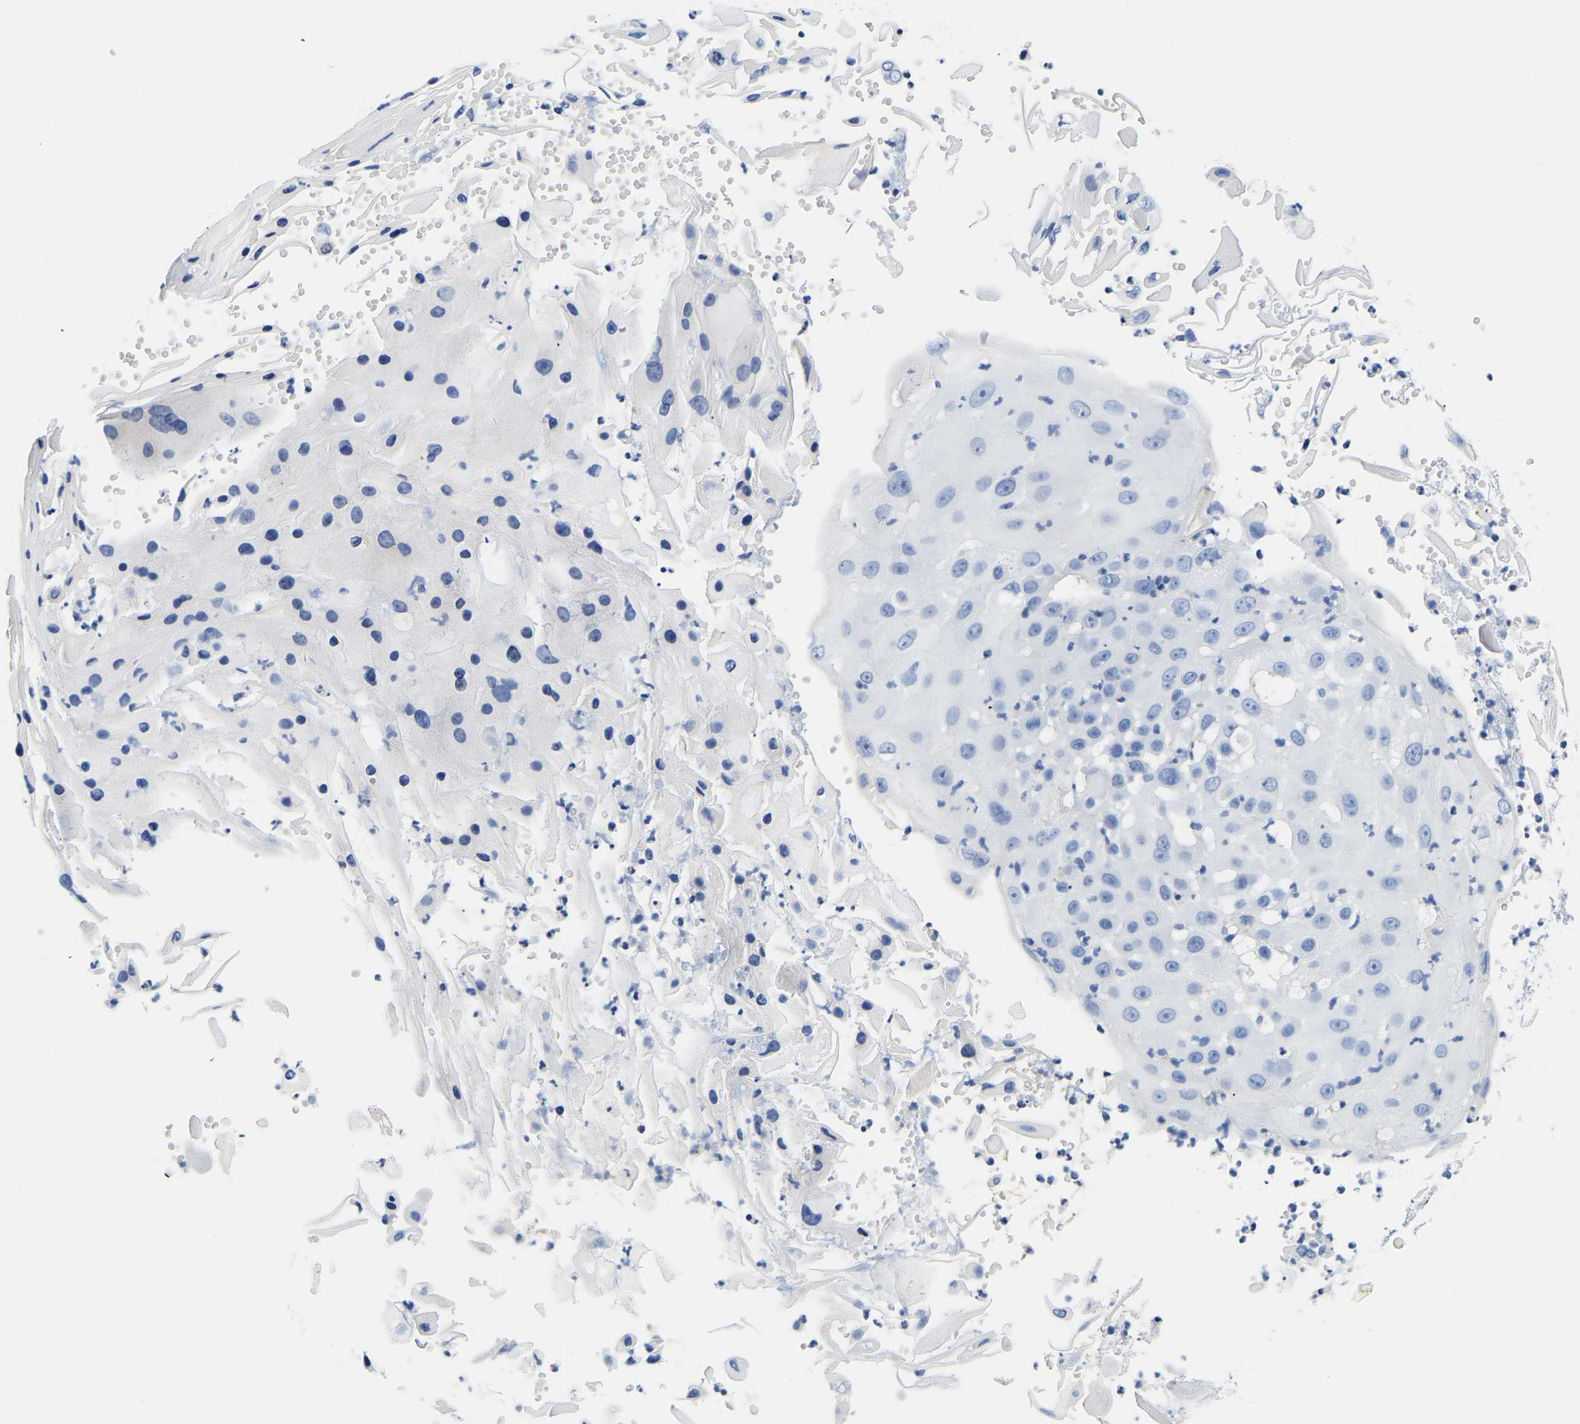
{"staining": {"intensity": "negative", "quantity": "none", "location": "none"}, "tissue": "skin cancer", "cell_type": "Tumor cells", "image_type": "cancer", "snomed": [{"axis": "morphology", "description": "Squamous cell carcinoma, NOS"}, {"axis": "topography", "description": "Skin"}], "caption": "Tumor cells are negative for brown protein staining in skin cancer. (Immunohistochemistry (ihc), brightfield microscopy, high magnification).", "gene": "UPK3A", "patient": {"sex": "female", "age": 44}}